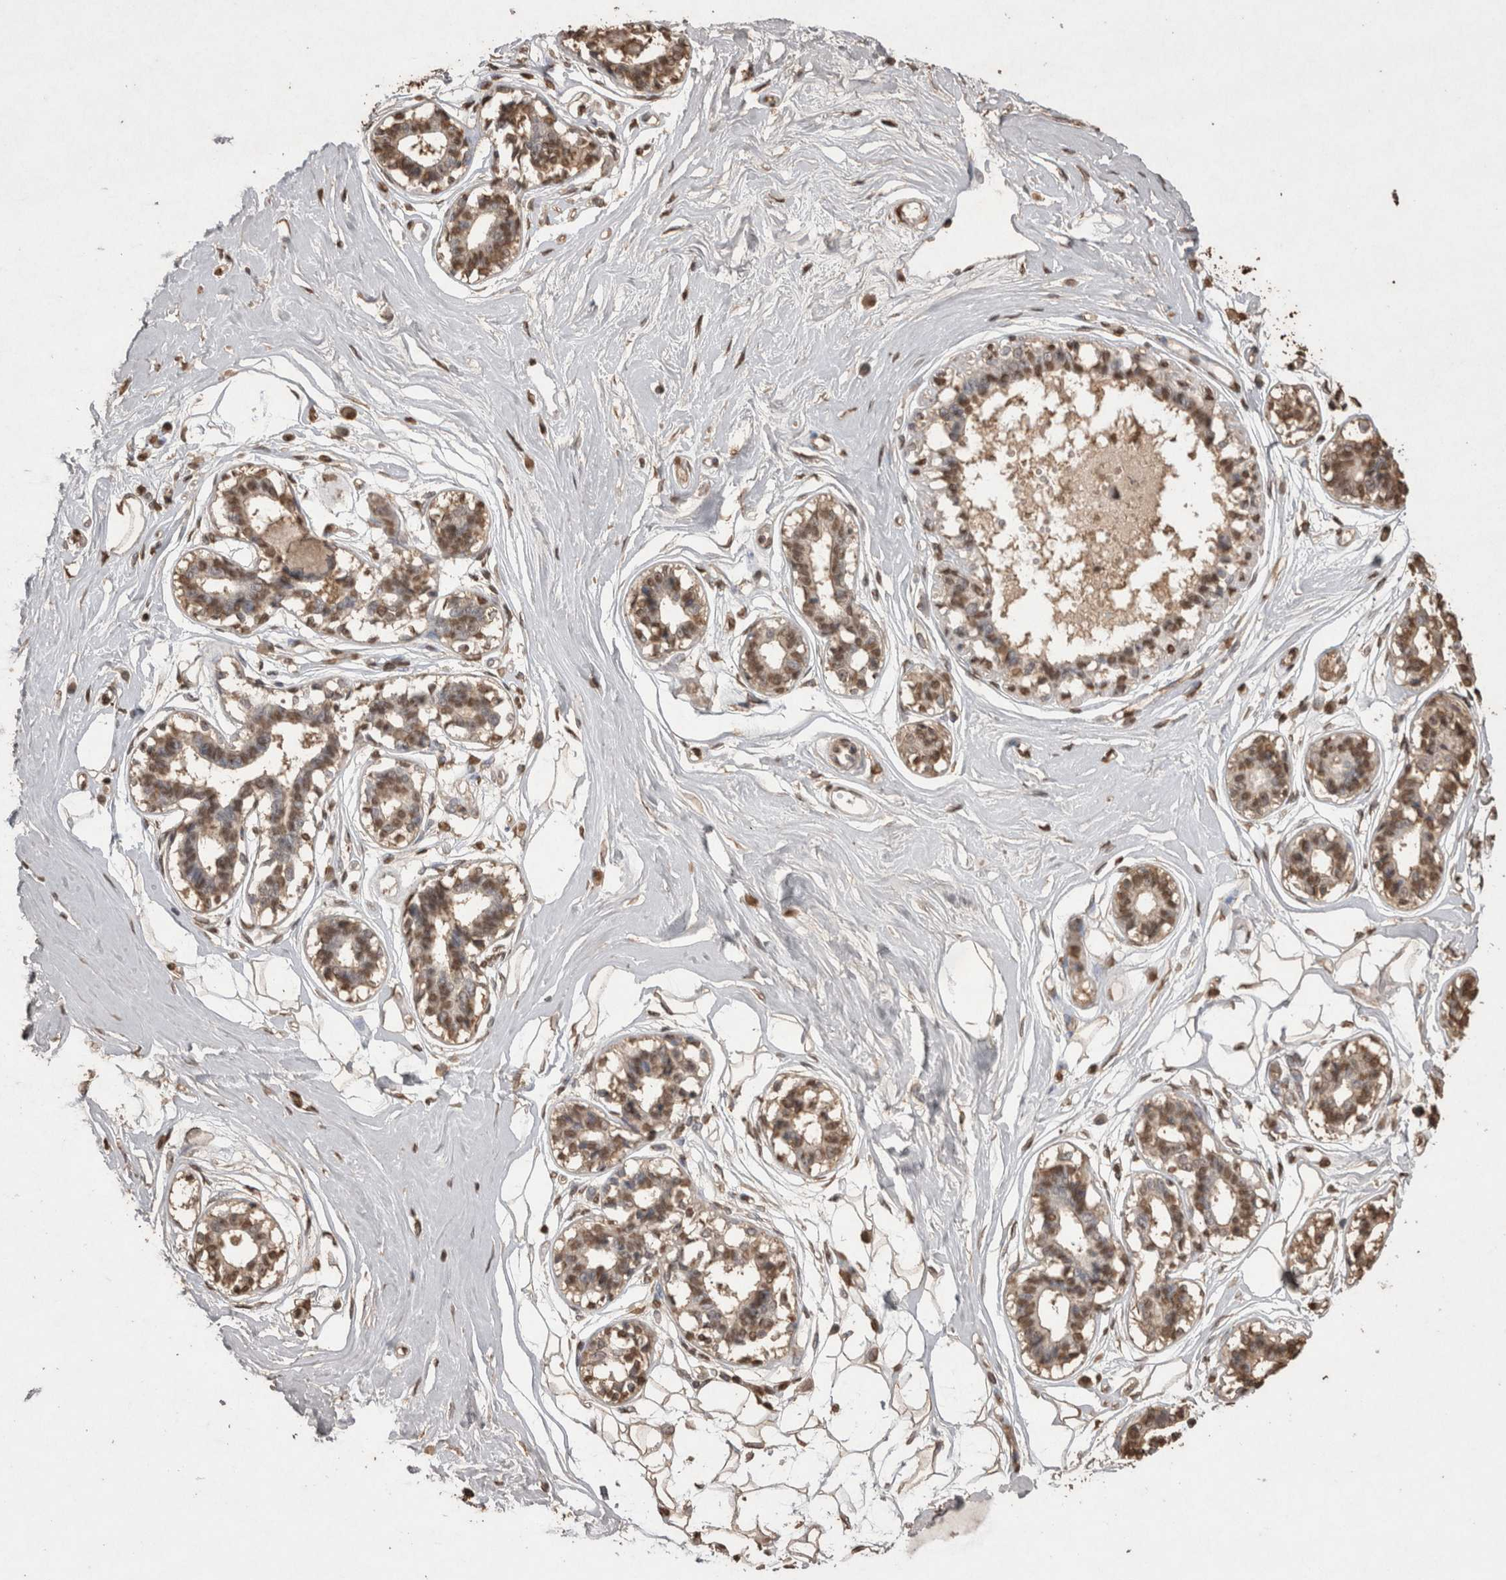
{"staining": {"intensity": "weak", "quantity": "25%-75%", "location": "cytoplasmic/membranous,nuclear"}, "tissue": "breast", "cell_type": "Adipocytes", "image_type": "normal", "snomed": [{"axis": "morphology", "description": "Normal tissue, NOS"}, {"axis": "topography", "description": "Breast"}], "caption": "Protein staining by IHC shows weak cytoplasmic/membranous,nuclear expression in approximately 25%-75% of adipocytes in benign breast.", "gene": "POU5F1", "patient": {"sex": "female", "age": 45}}